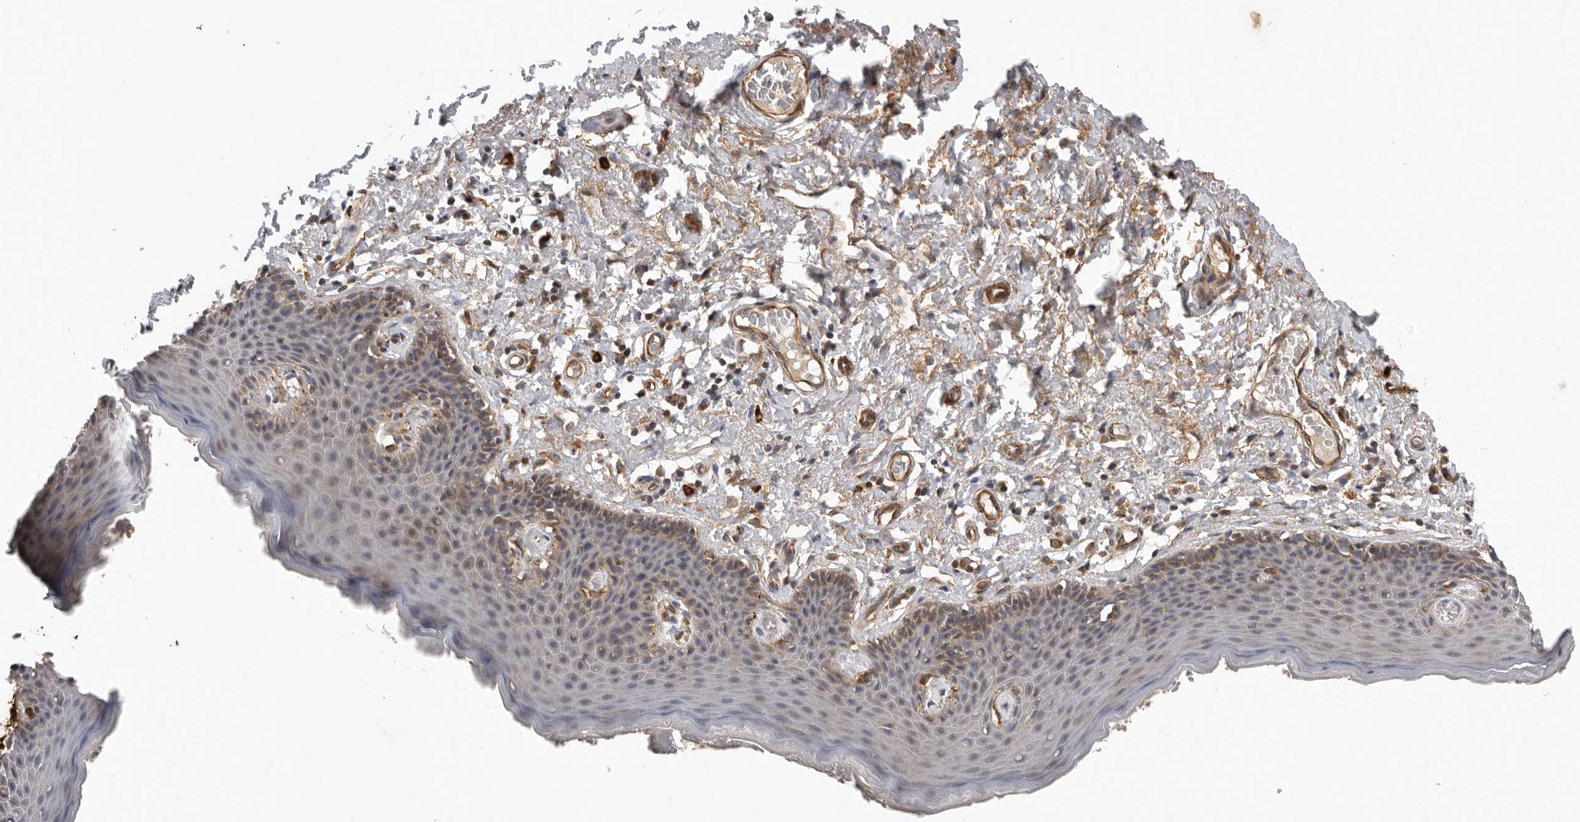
{"staining": {"intensity": "moderate", "quantity": "25%-75%", "location": "cytoplasmic/membranous"}, "tissue": "skin", "cell_type": "Epidermal cells", "image_type": "normal", "snomed": [{"axis": "morphology", "description": "Normal tissue, NOS"}, {"axis": "topography", "description": "Vulva"}], "caption": "Immunohistochemical staining of normal skin exhibits medium levels of moderate cytoplasmic/membranous positivity in approximately 25%-75% of epidermal cells. (DAB IHC with brightfield microscopy, high magnification).", "gene": "RNF157", "patient": {"sex": "female", "age": 66}}